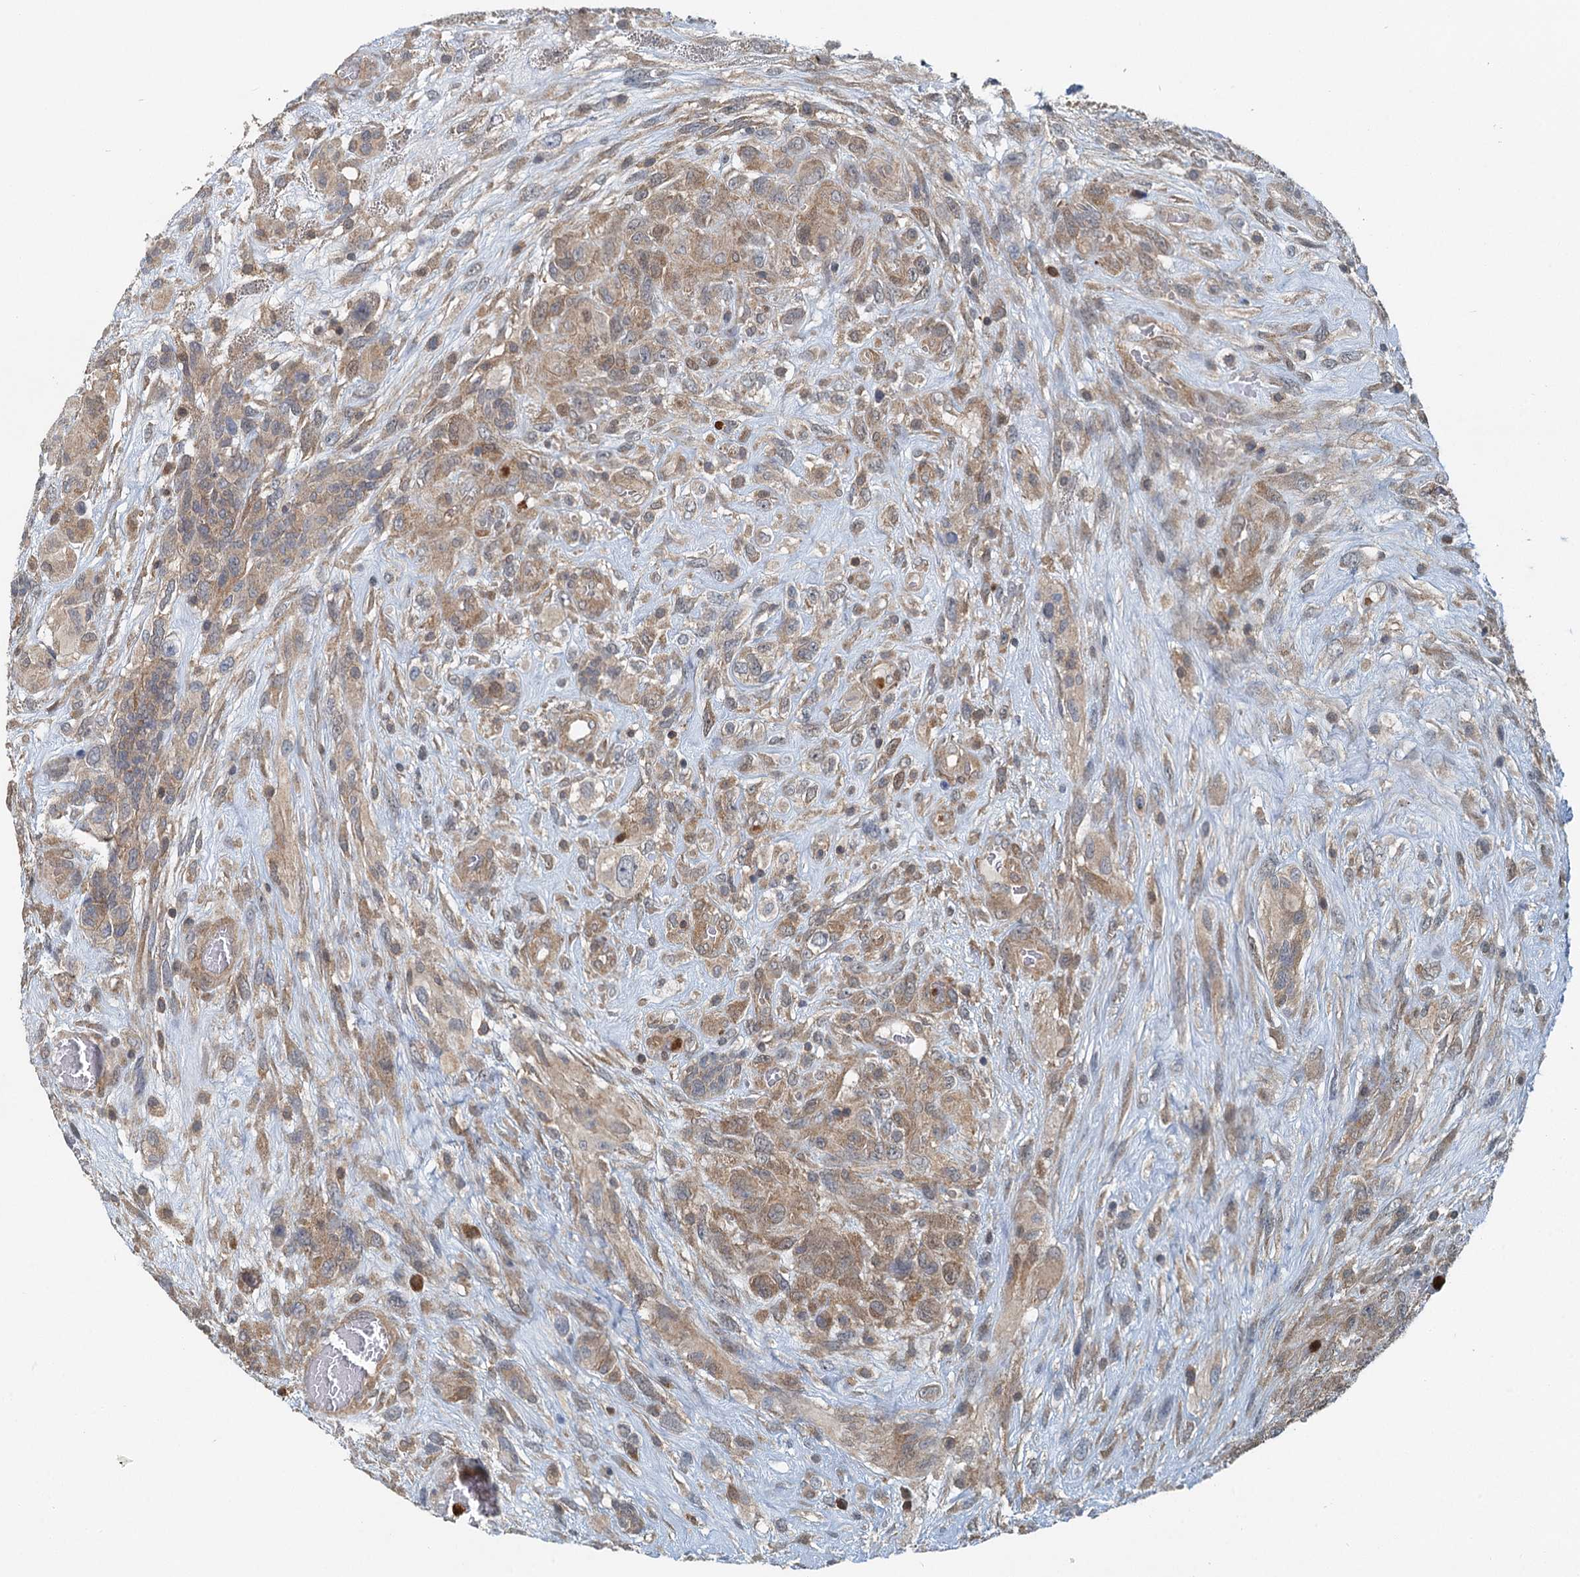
{"staining": {"intensity": "weak", "quantity": ">75%", "location": "cytoplasmic/membranous"}, "tissue": "glioma", "cell_type": "Tumor cells", "image_type": "cancer", "snomed": [{"axis": "morphology", "description": "Glioma, malignant, High grade"}, {"axis": "topography", "description": "Brain"}], "caption": "The histopathology image exhibits a brown stain indicating the presence of a protein in the cytoplasmic/membranous of tumor cells in malignant high-grade glioma.", "gene": "GPI", "patient": {"sex": "male", "age": 61}}